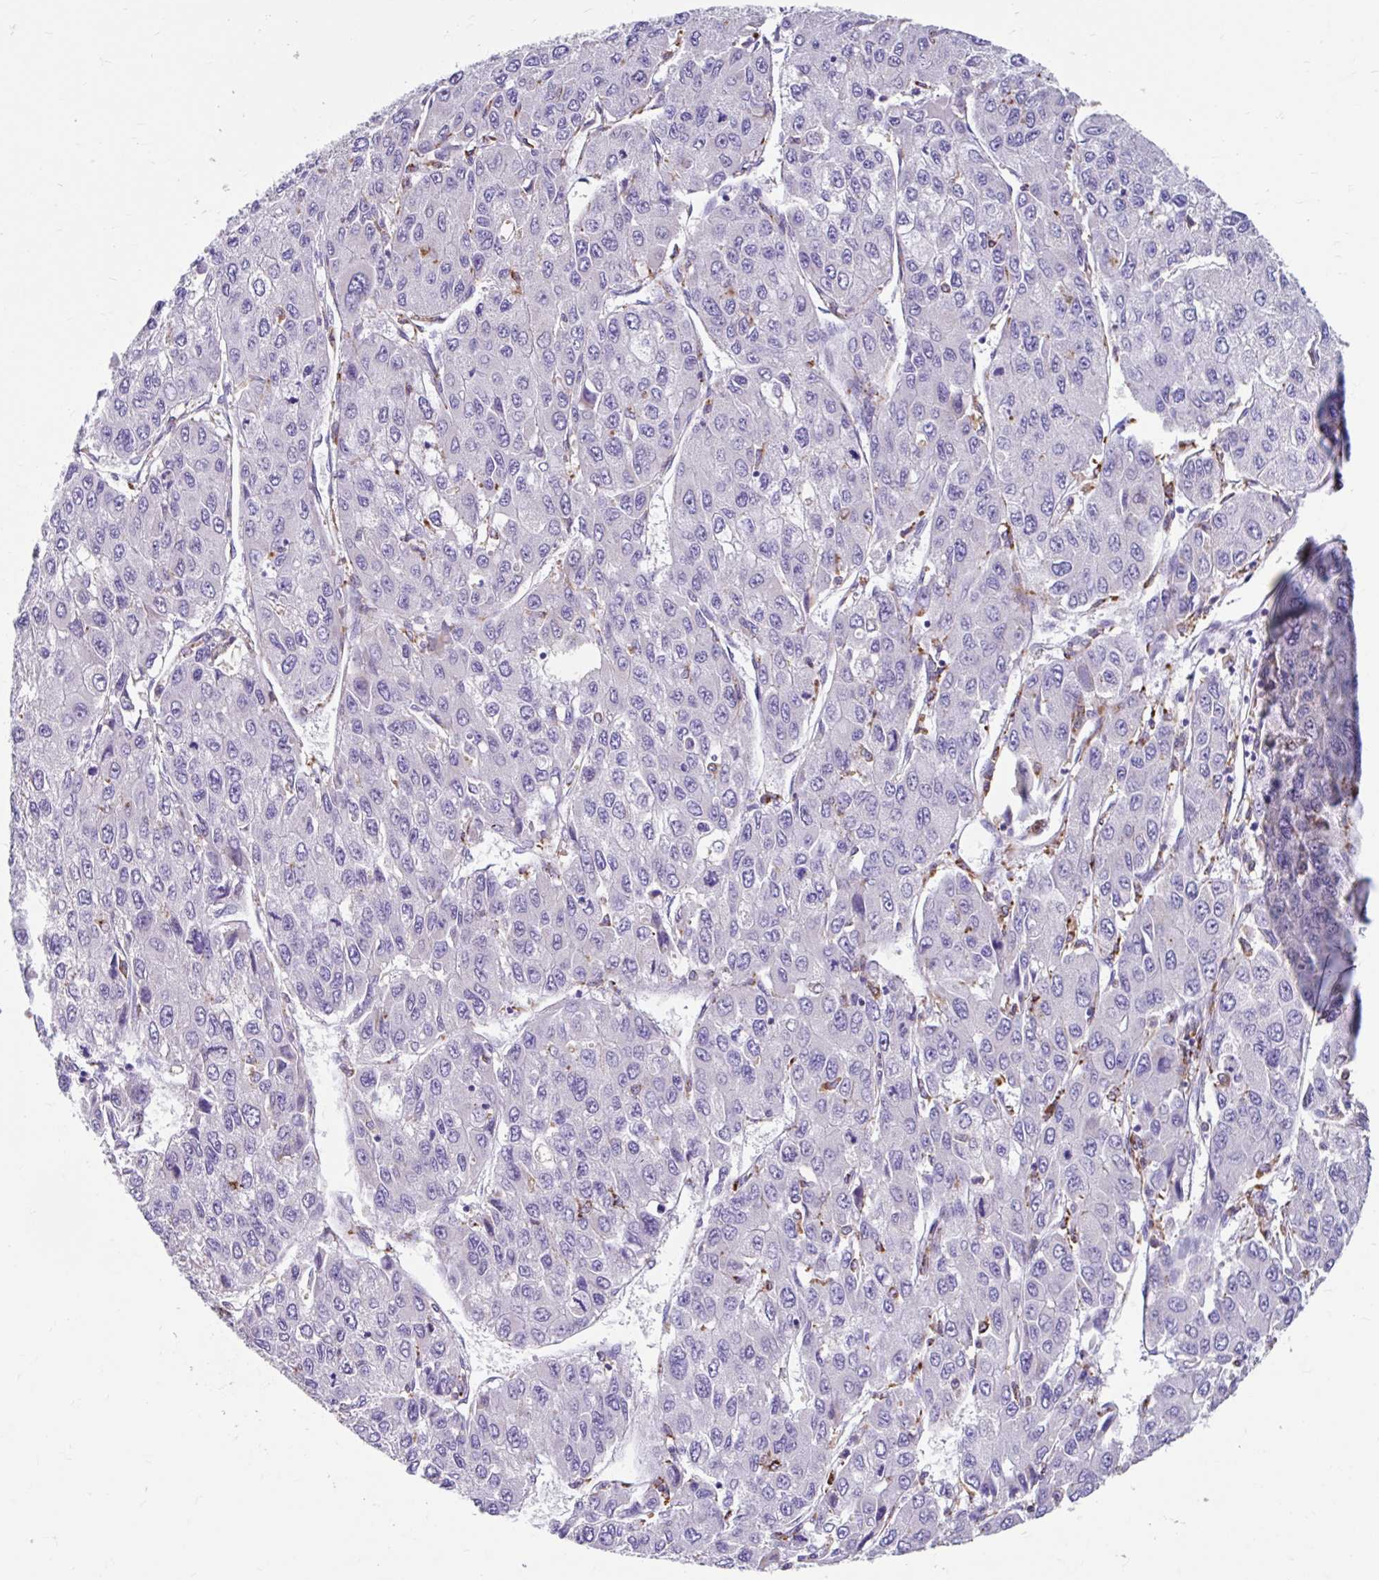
{"staining": {"intensity": "negative", "quantity": "none", "location": "none"}, "tissue": "liver cancer", "cell_type": "Tumor cells", "image_type": "cancer", "snomed": [{"axis": "morphology", "description": "Carcinoma, Hepatocellular, NOS"}, {"axis": "topography", "description": "Liver"}], "caption": "An image of liver cancer (hepatocellular carcinoma) stained for a protein reveals no brown staining in tumor cells.", "gene": "ZNF33A", "patient": {"sex": "female", "age": 66}}